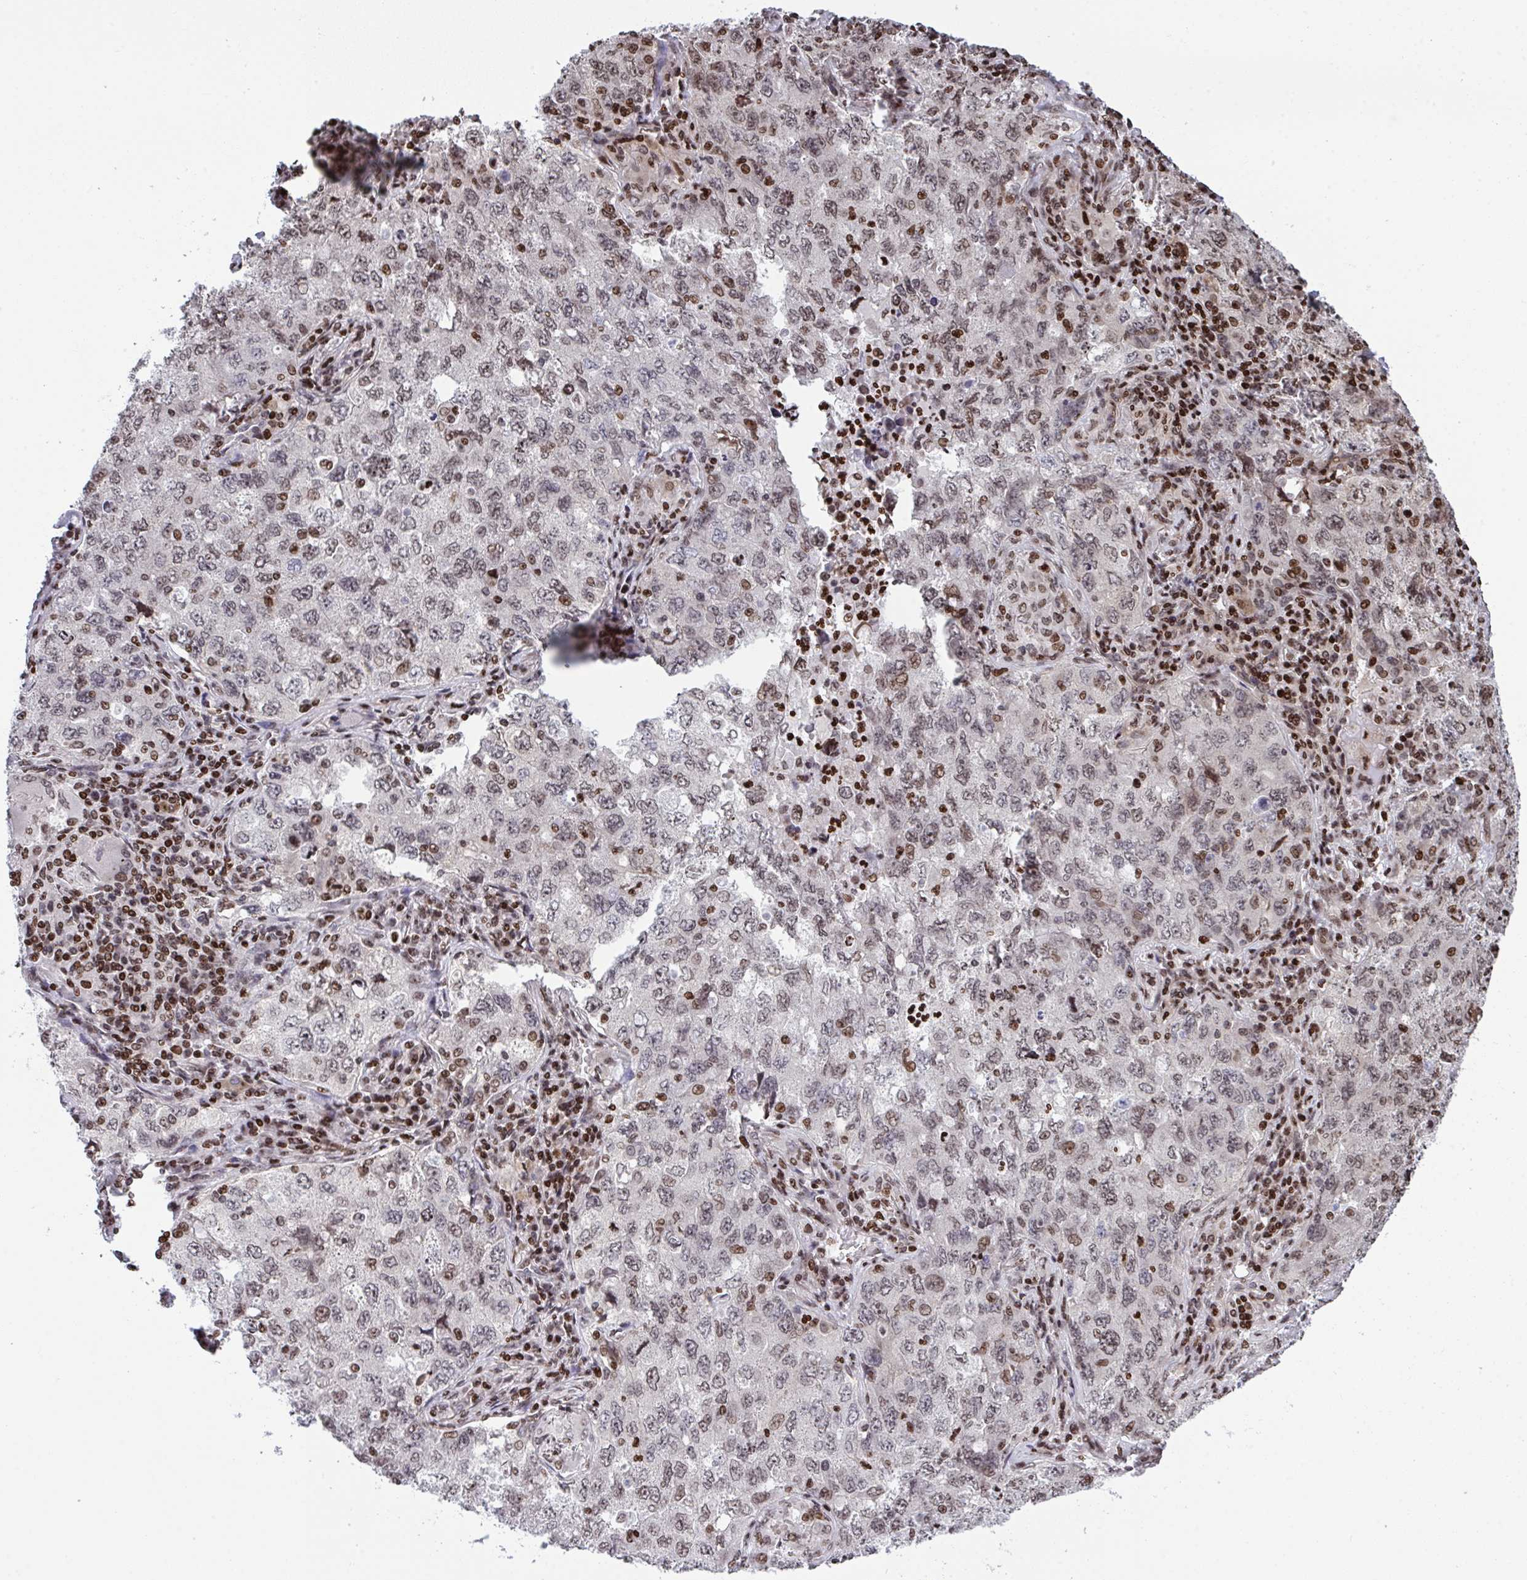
{"staining": {"intensity": "weak", "quantity": "25%-75%", "location": "nuclear"}, "tissue": "lung cancer", "cell_type": "Tumor cells", "image_type": "cancer", "snomed": [{"axis": "morphology", "description": "Adenocarcinoma, NOS"}, {"axis": "topography", "description": "Lung"}], "caption": "IHC (DAB) staining of human lung cancer (adenocarcinoma) exhibits weak nuclear protein expression in about 25%-75% of tumor cells. The protein is stained brown, and the nuclei are stained in blue (DAB IHC with brightfield microscopy, high magnification).", "gene": "RAPGEF5", "patient": {"sex": "female", "age": 57}}